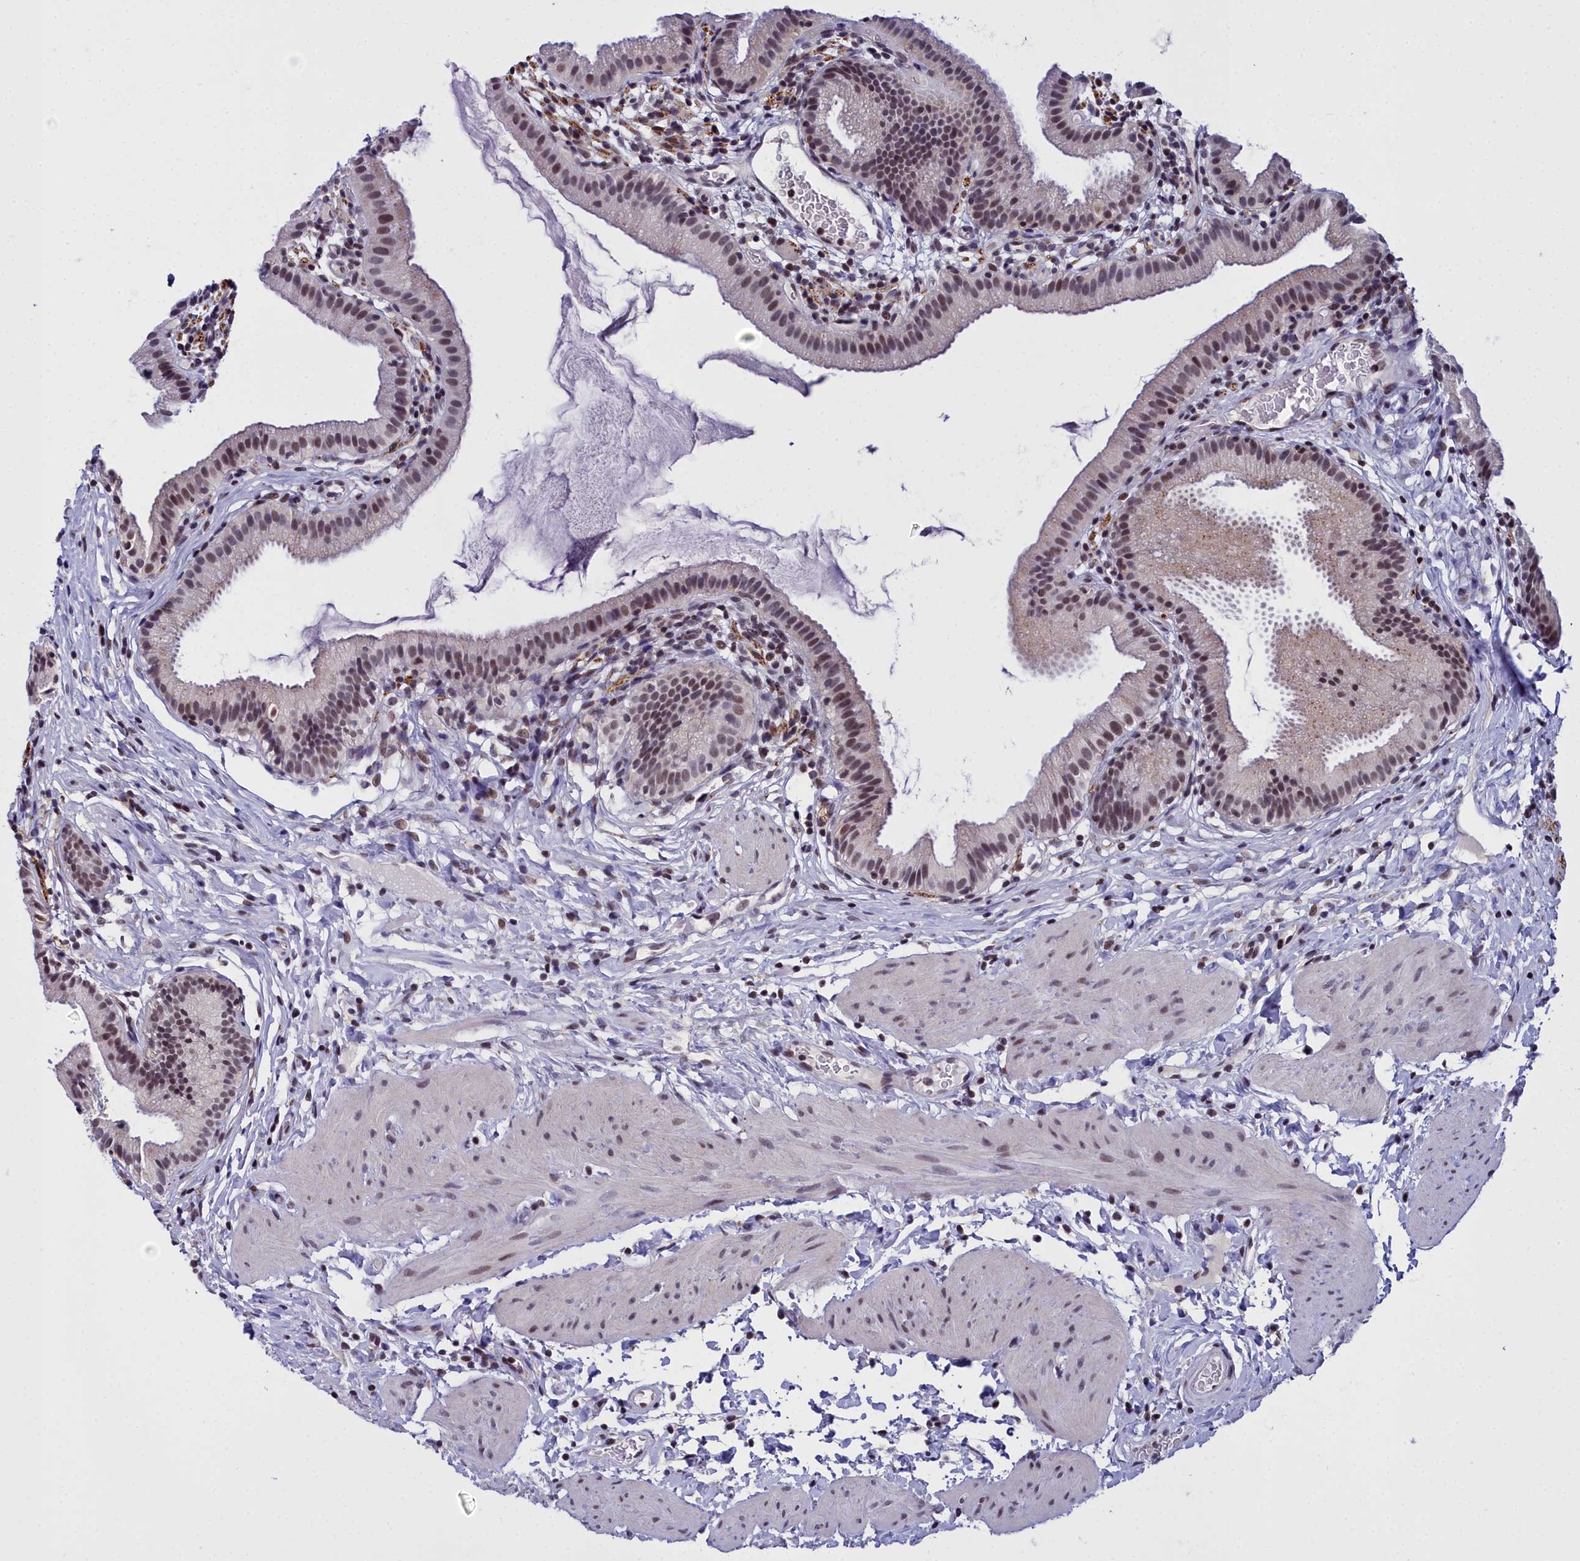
{"staining": {"intensity": "moderate", "quantity": "25%-75%", "location": "cytoplasmic/membranous,nuclear"}, "tissue": "gallbladder", "cell_type": "Glandular cells", "image_type": "normal", "snomed": [{"axis": "morphology", "description": "Normal tissue, NOS"}, {"axis": "topography", "description": "Gallbladder"}], "caption": "High-power microscopy captured an immunohistochemistry (IHC) histopathology image of unremarkable gallbladder, revealing moderate cytoplasmic/membranous,nuclear positivity in approximately 25%-75% of glandular cells.", "gene": "CCDC97", "patient": {"sex": "female", "age": 46}}